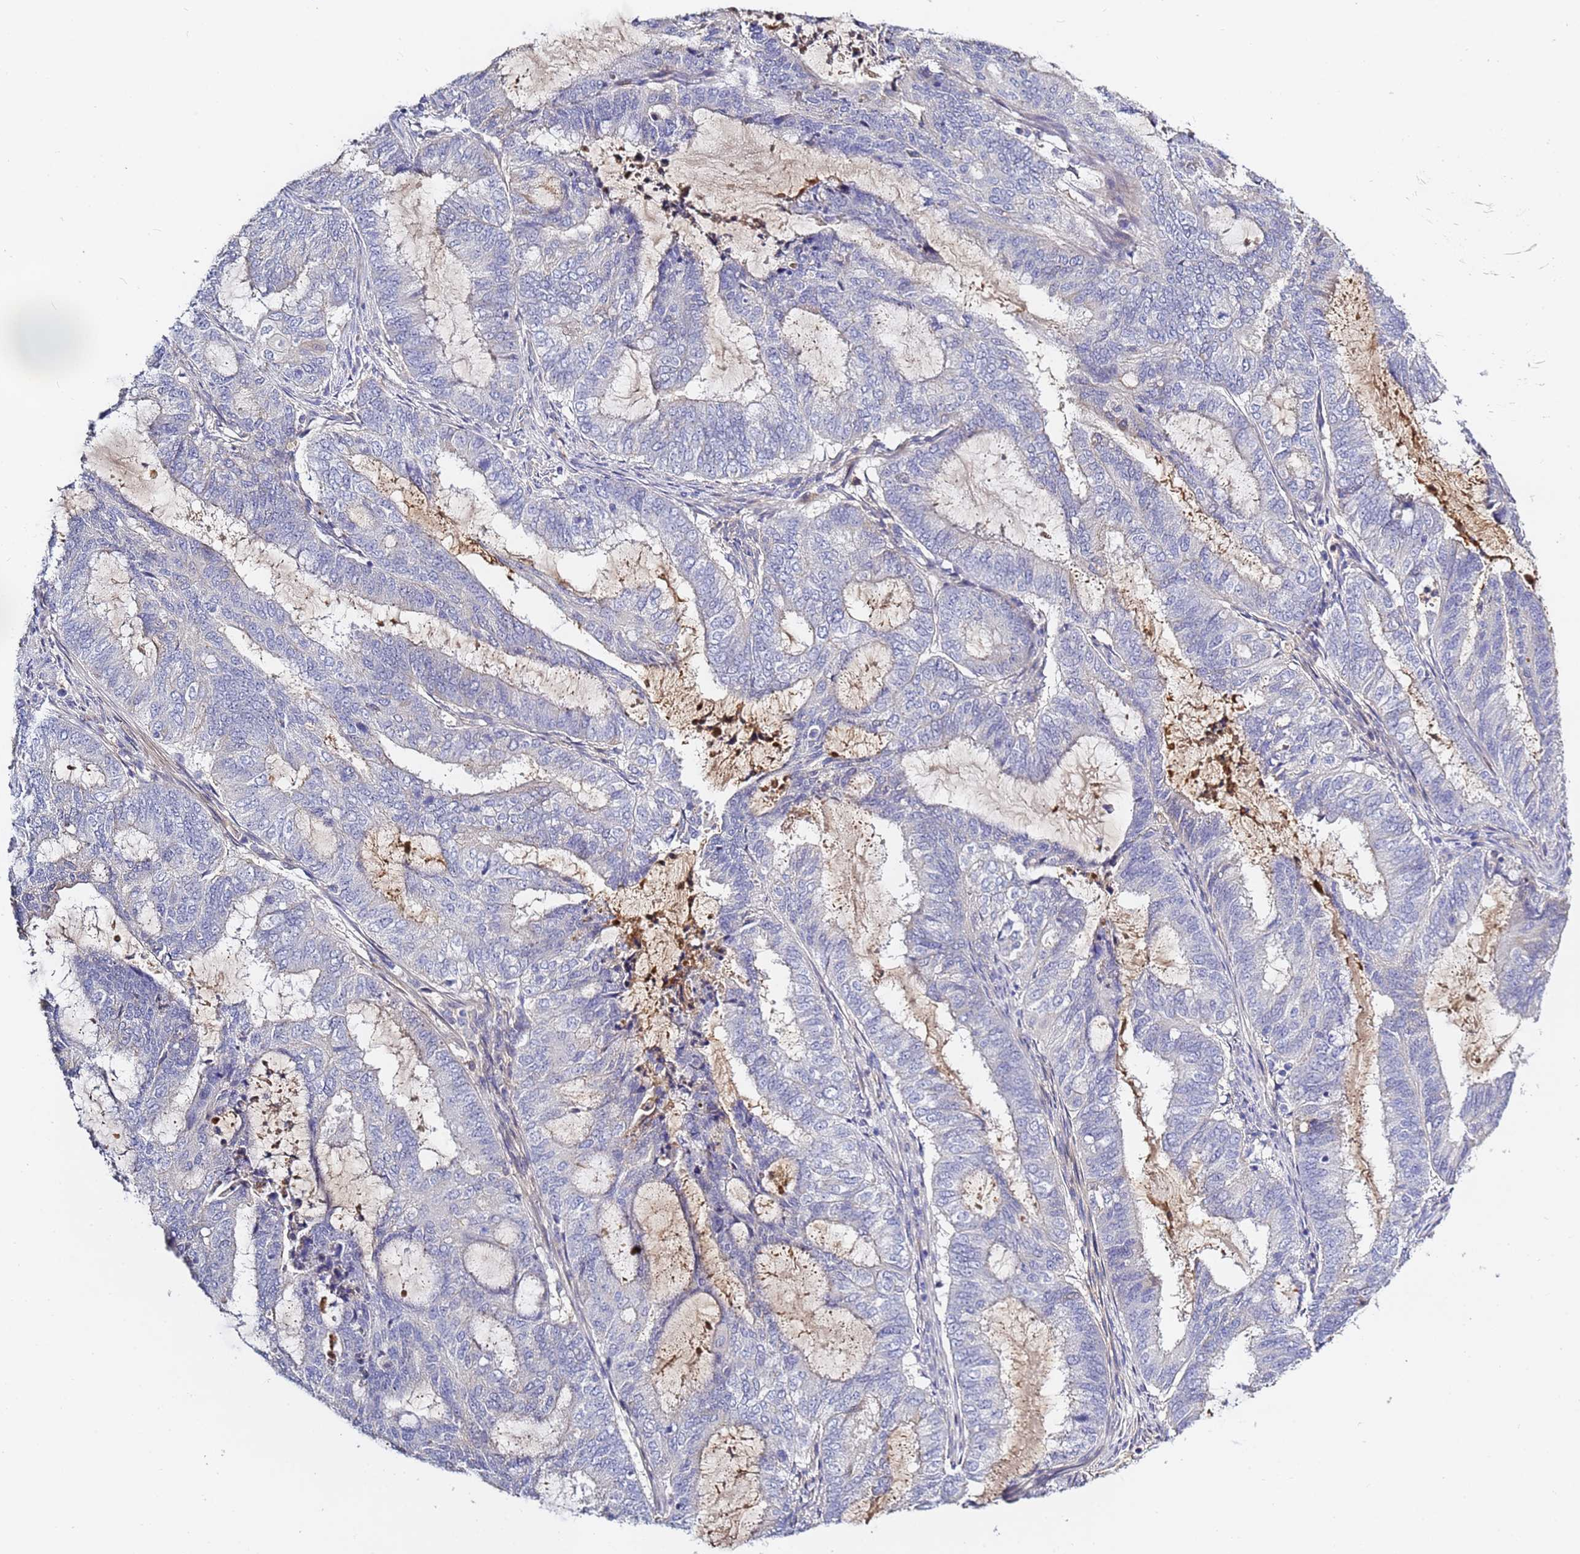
{"staining": {"intensity": "negative", "quantity": "none", "location": "none"}, "tissue": "endometrial cancer", "cell_type": "Tumor cells", "image_type": "cancer", "snomed": [{"axis": "morphology", "description": "Adenocarcinoma, NOS"}, {"axis": "topography", "description": "Endometrium"}], "caption": "Immunohistochemical staining of endometrial adenocarcinoma displays no significant positivity in tumor cells.", "gene": "CFH", "patient": {"sex": "female", "age": 51}}